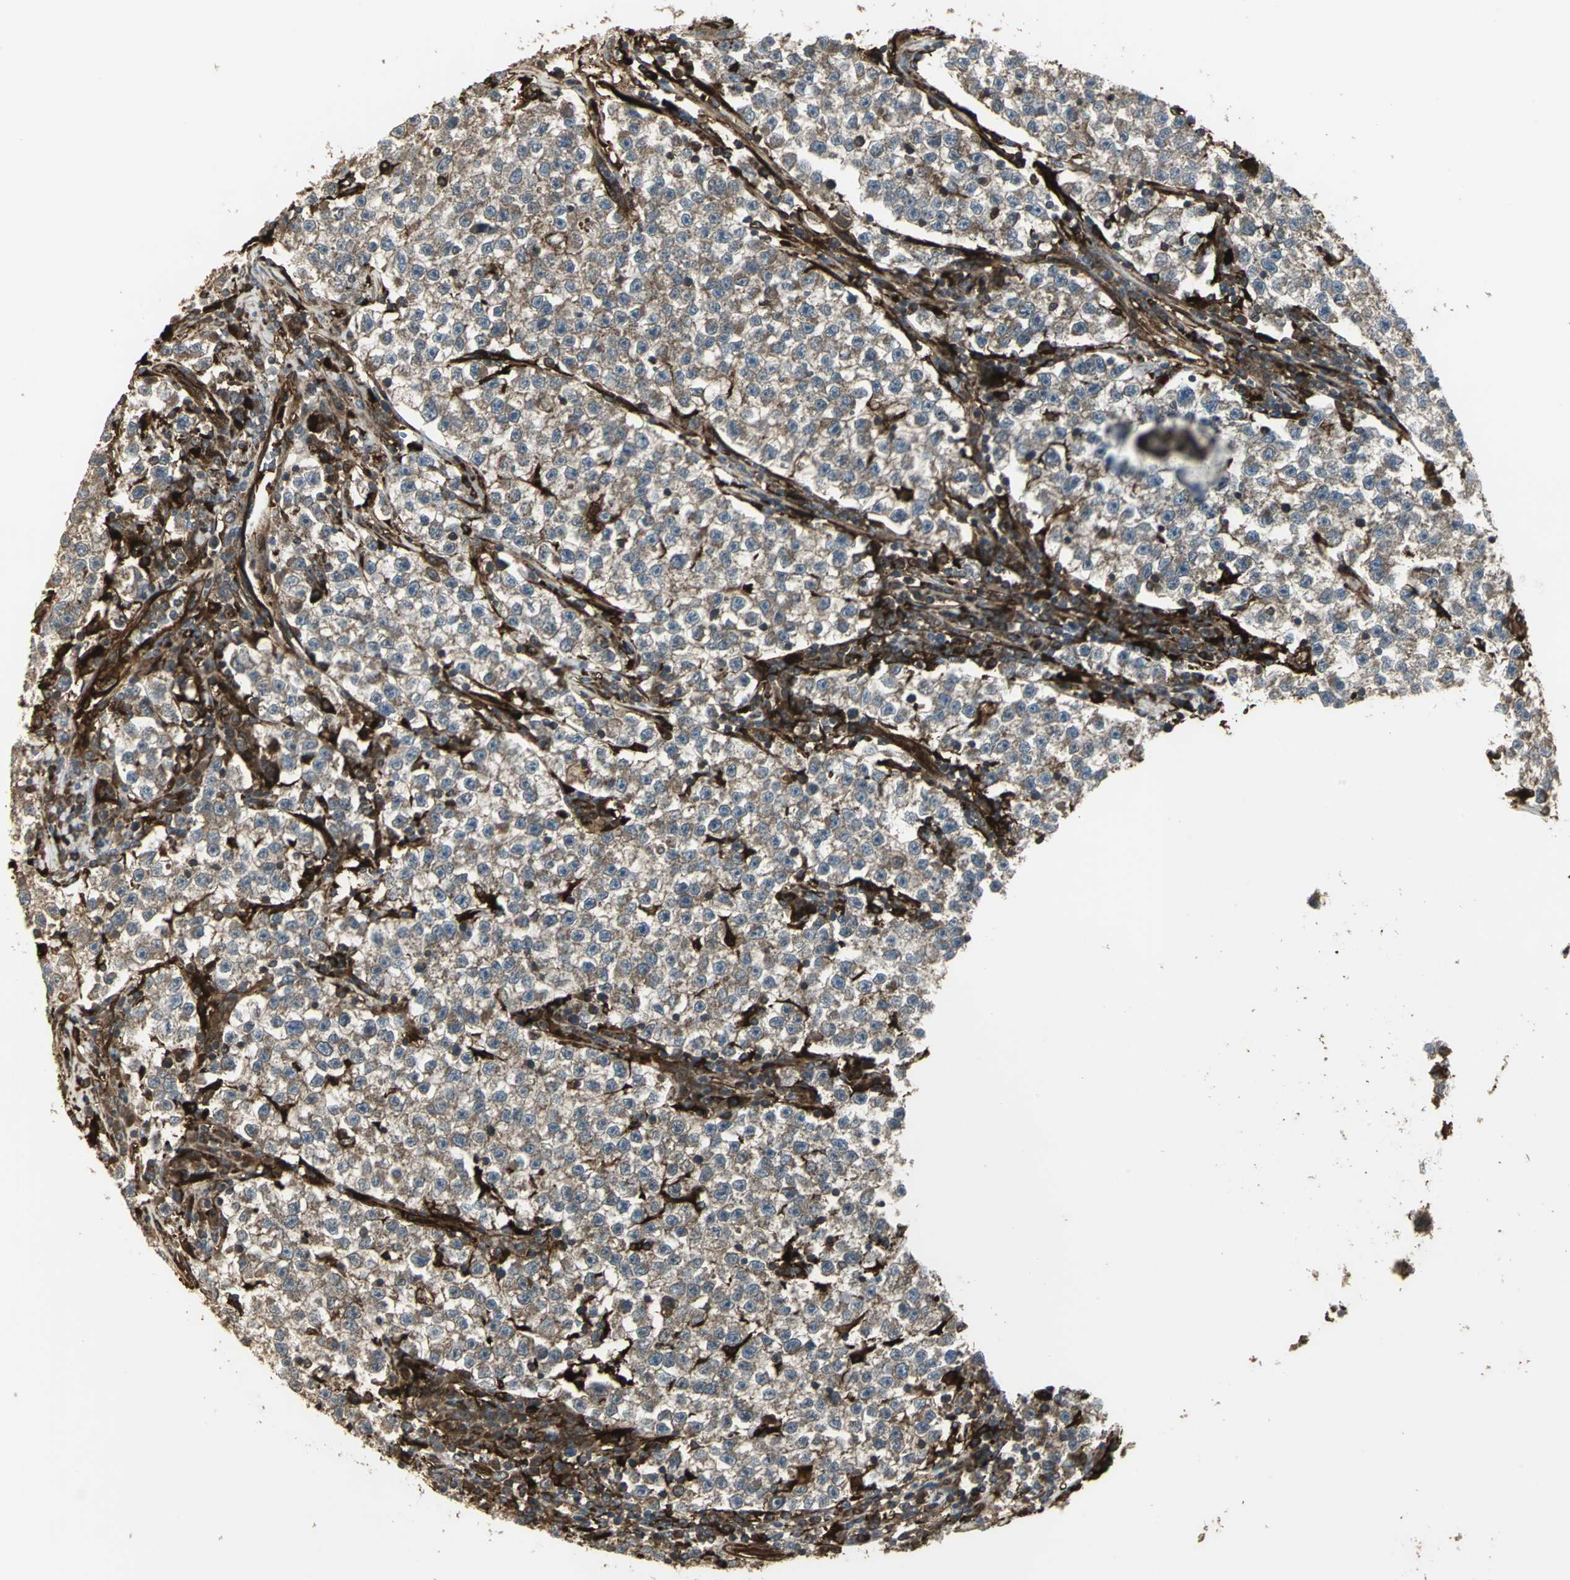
{"staining": {"intensity": "moderate", "quantity": ">75%", "location": "cytoplasmic/membranous"}, "tissue": "testis cancer", "cell_type": "Tumor cells", "image_type": "cancer", "snomed": [{"axis": "morphology", "description": "Seminoma, NOS"}, {"axis": "topography", "description": "Testis"}], "caption": "Testis cancer stained for a protein (brown) reveals moderate cytoplasmic/membranous positive positivity in approximately >75% of tumor cells.", "gene": "PRXL2B", "patient": {"sex": "male", "age": 22}}